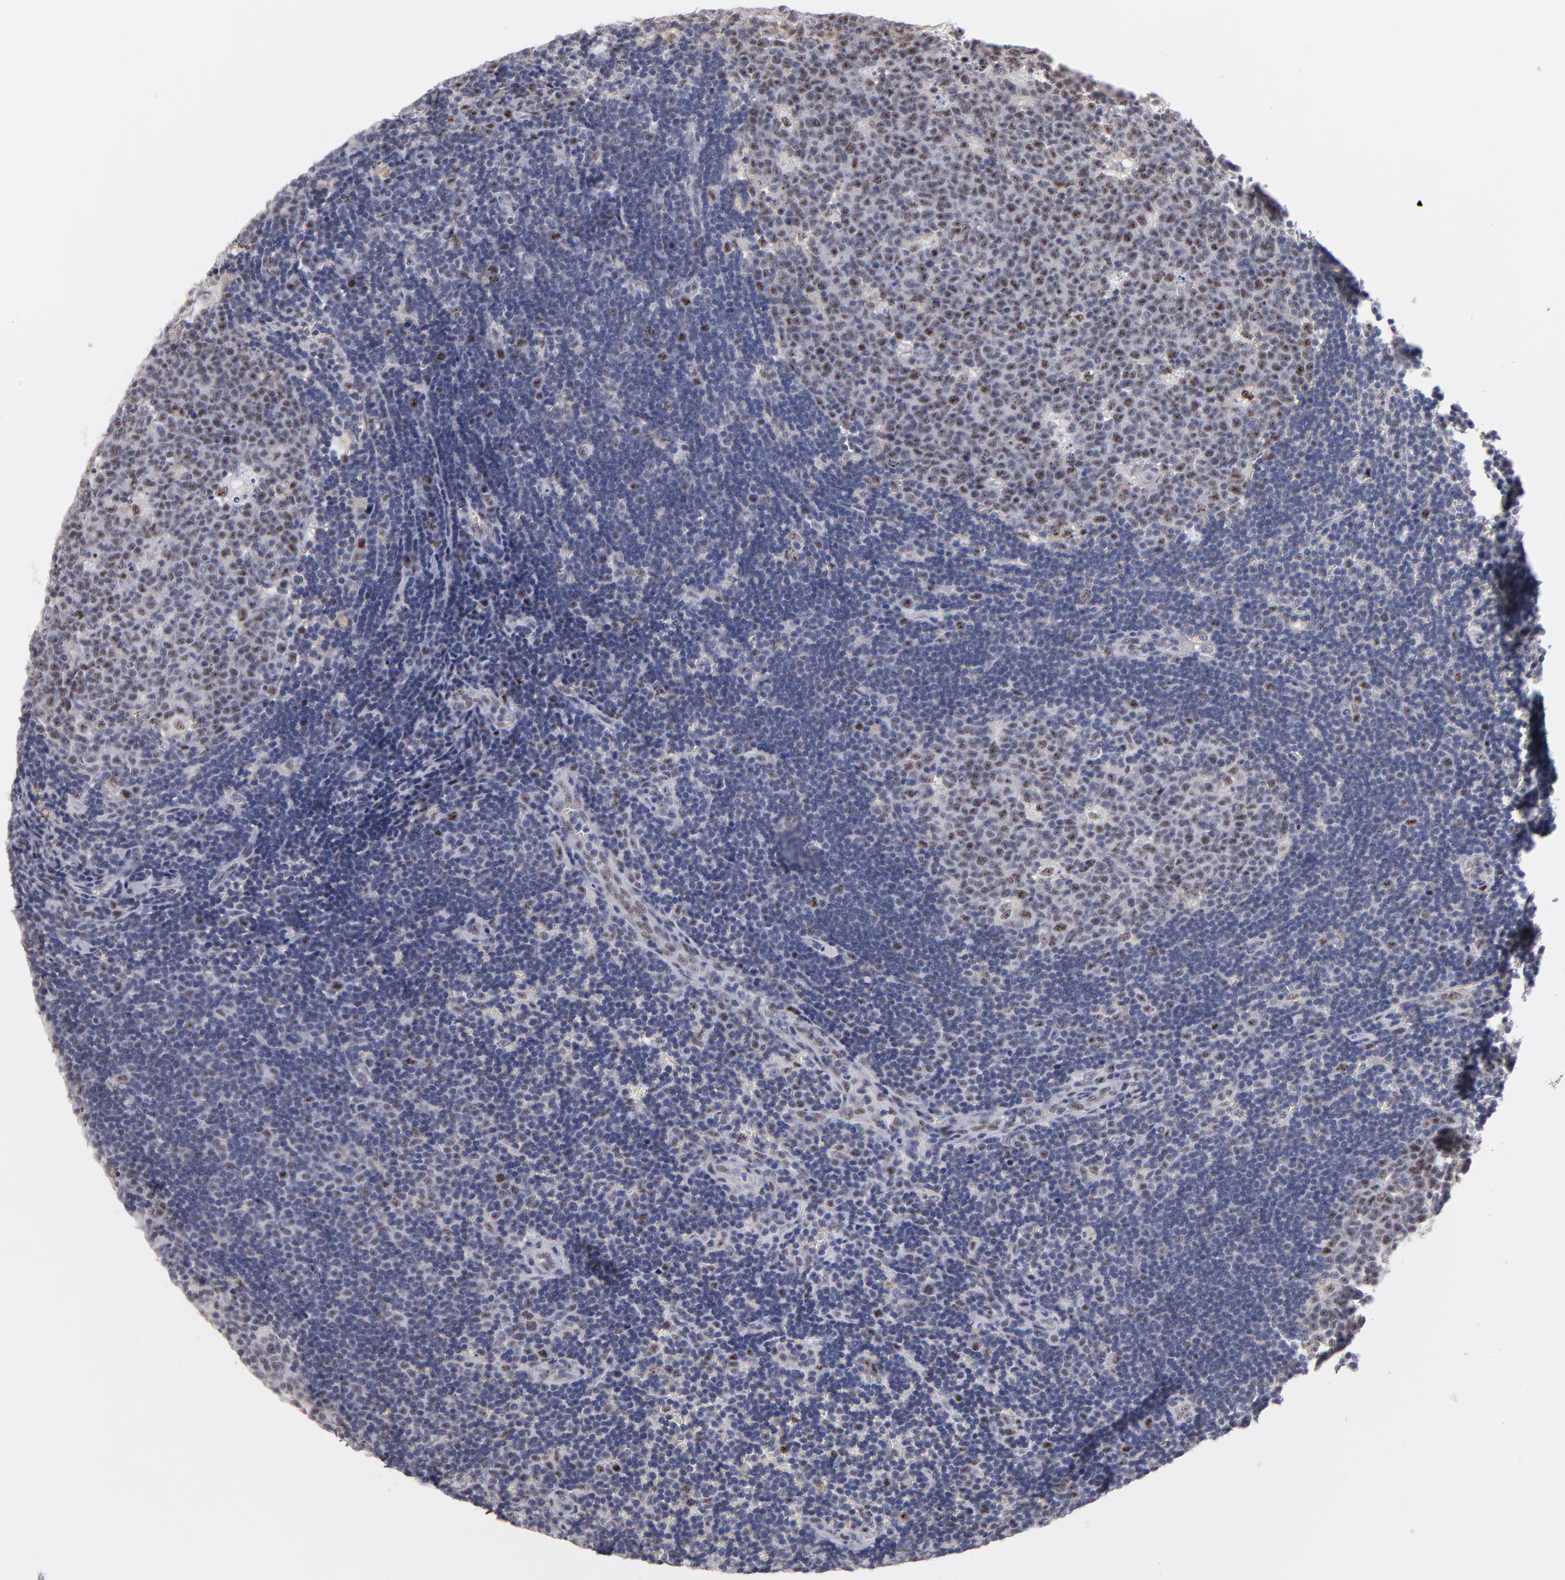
{"staining": {"intensity": "moderate", "quantity": "25%-75%", "location": "nuclear"}, "tissue": "lymph node", "cell_type": "Germinal center cells", "image_type": "normal", "snomed": [{"axis": "morphology", "description": "Normal tissue, NOS"}, {"axis": "topography", "description": "Lymph node"}, {"axis": "topography", "description": "Salivary gland"}], "caption": "Lymph node stained with immunohistochemistry (IHC) reveals moderate nuclear positivity in about 25%-75% of germinal center cells.", "gene": "RAF1", "patient": {"sex": "male", "age": 8}}